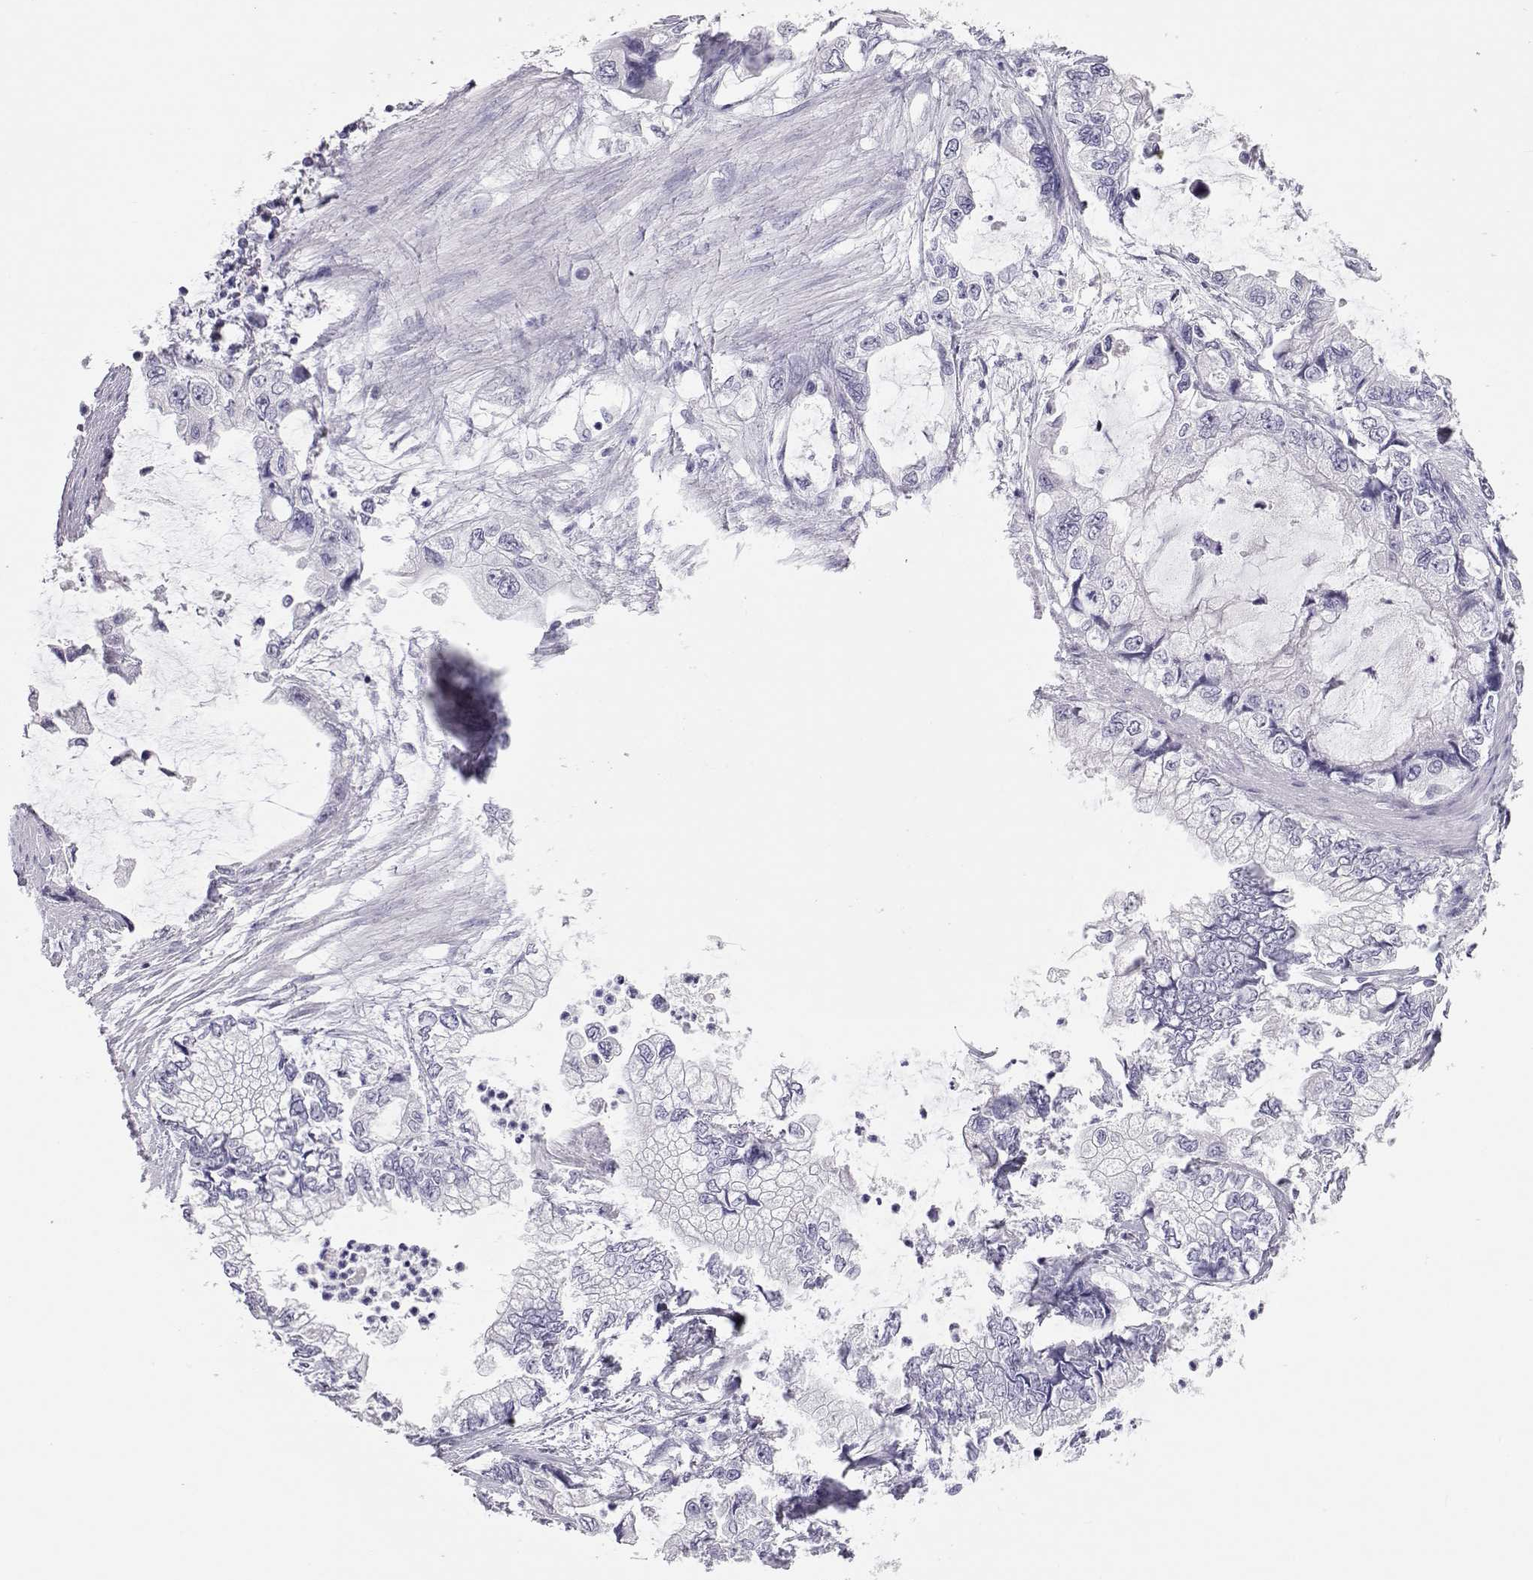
{"staining": {"intensity": "negative", "quantity": "none", "location": "none"}, "tissue": "stomach cancer", "cell_type": "Tumor cells", "image_type": "cancer", "snomed": [{"axis": "morphology", "description": "Adenocarcinoma, NOS"}, {"axis": "topography", "description": "Pancreas"}, {"axis": "topography", "description": "Stomach, upper"}, {"axis": "topography", "description": "Stomach"}], "caption": "Protein analysis of adenocarcinoma (stomach) shows no significant expression in tumor cells.", "gene": "PMCH", "patient": {"sex": "male", "age": 77}}